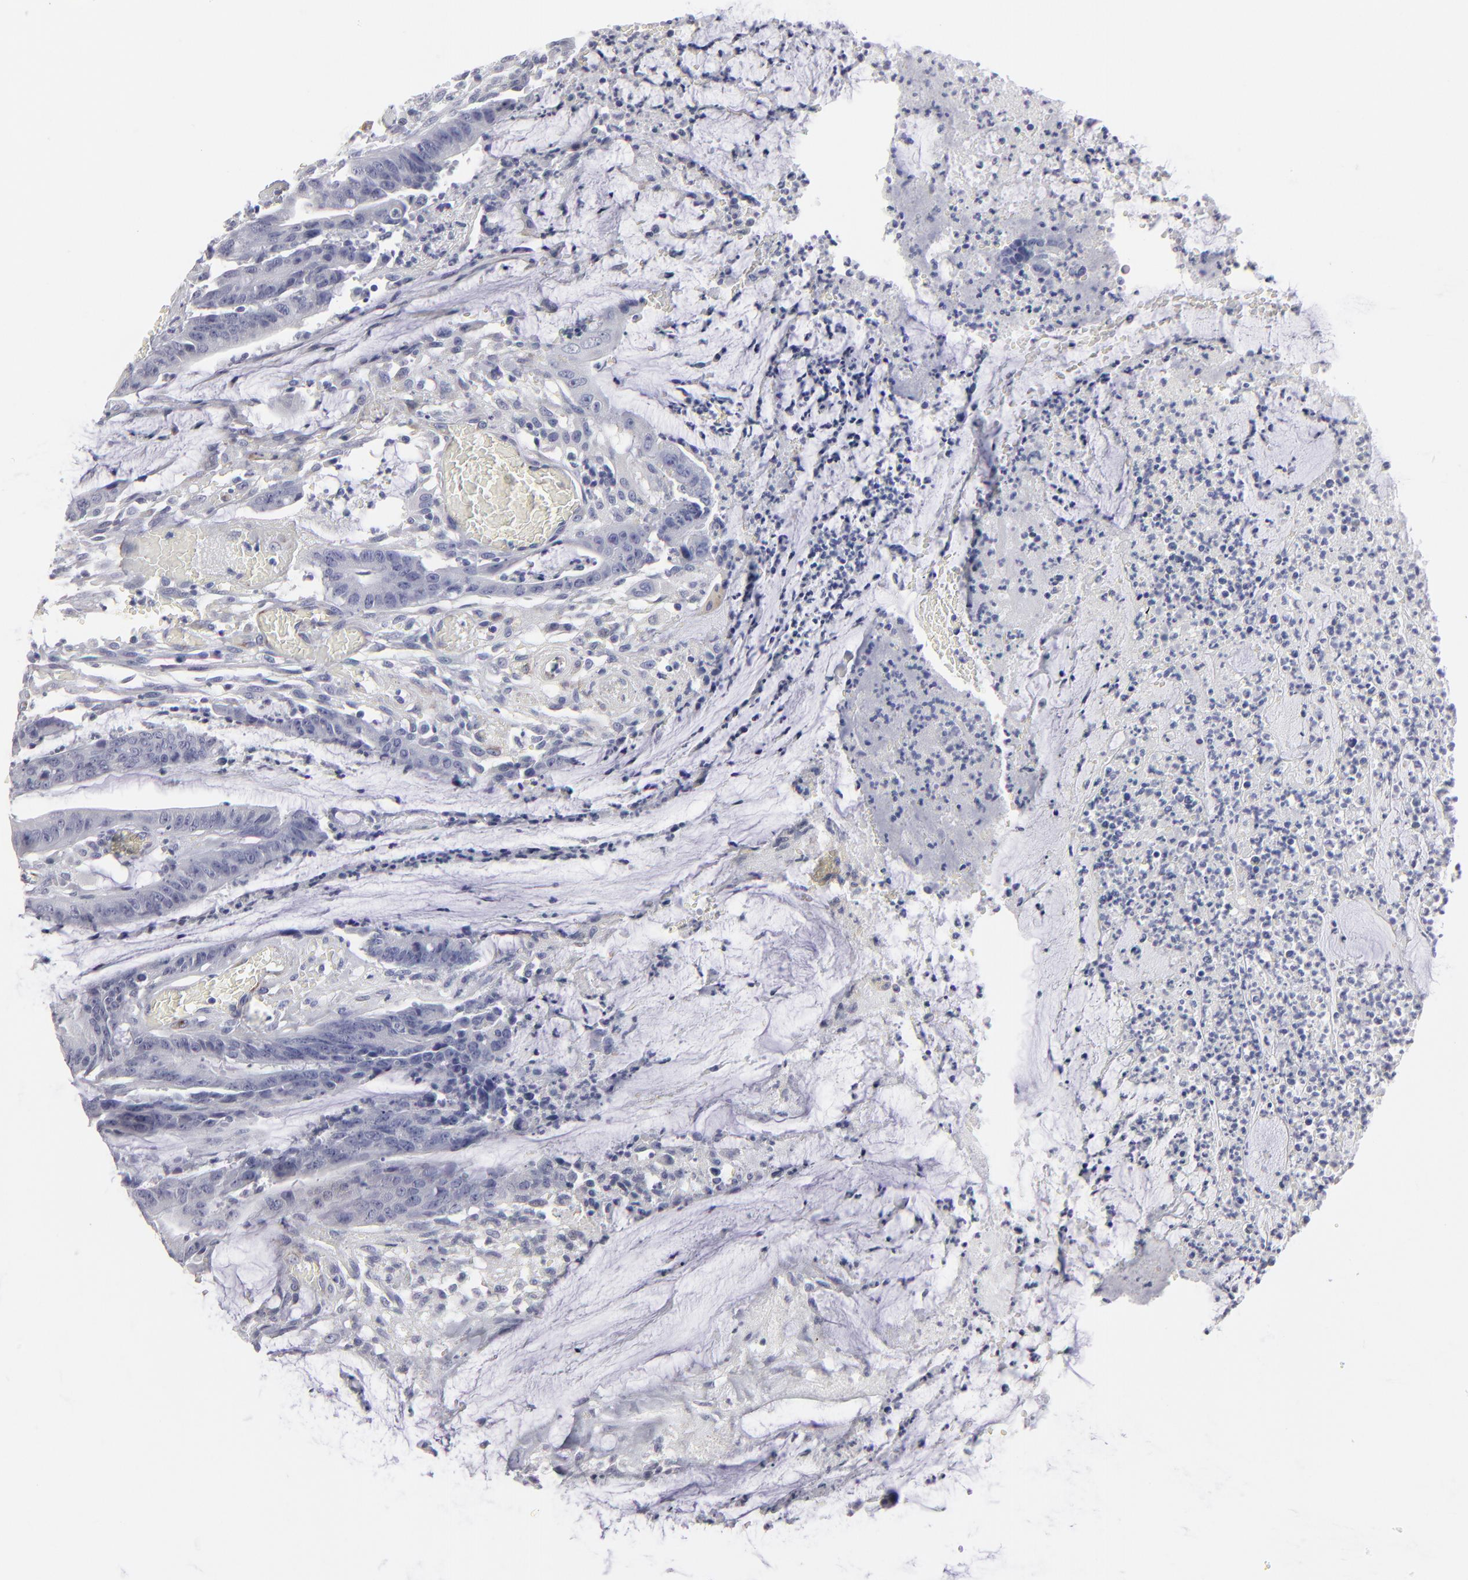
{"staining": {"intensity": "negative", "quantity": "none", "location": "none"}, "tissue": "colorectal cancer", "cell_type": "Tumor cells", "image_type": "cancer", "snomed": [{"axis": "morphology", "description": "Adenocarcinoma, NOS"}, {"axis": "topography", "description": "Rectum"}], "caption": "This is an immunohistochemistry (IHC) image of adenocarcinoma (colorectal). There is no expression in tumor cells.", "gene": "CADM3", "patient": {"sex": "female", "age": 66}}